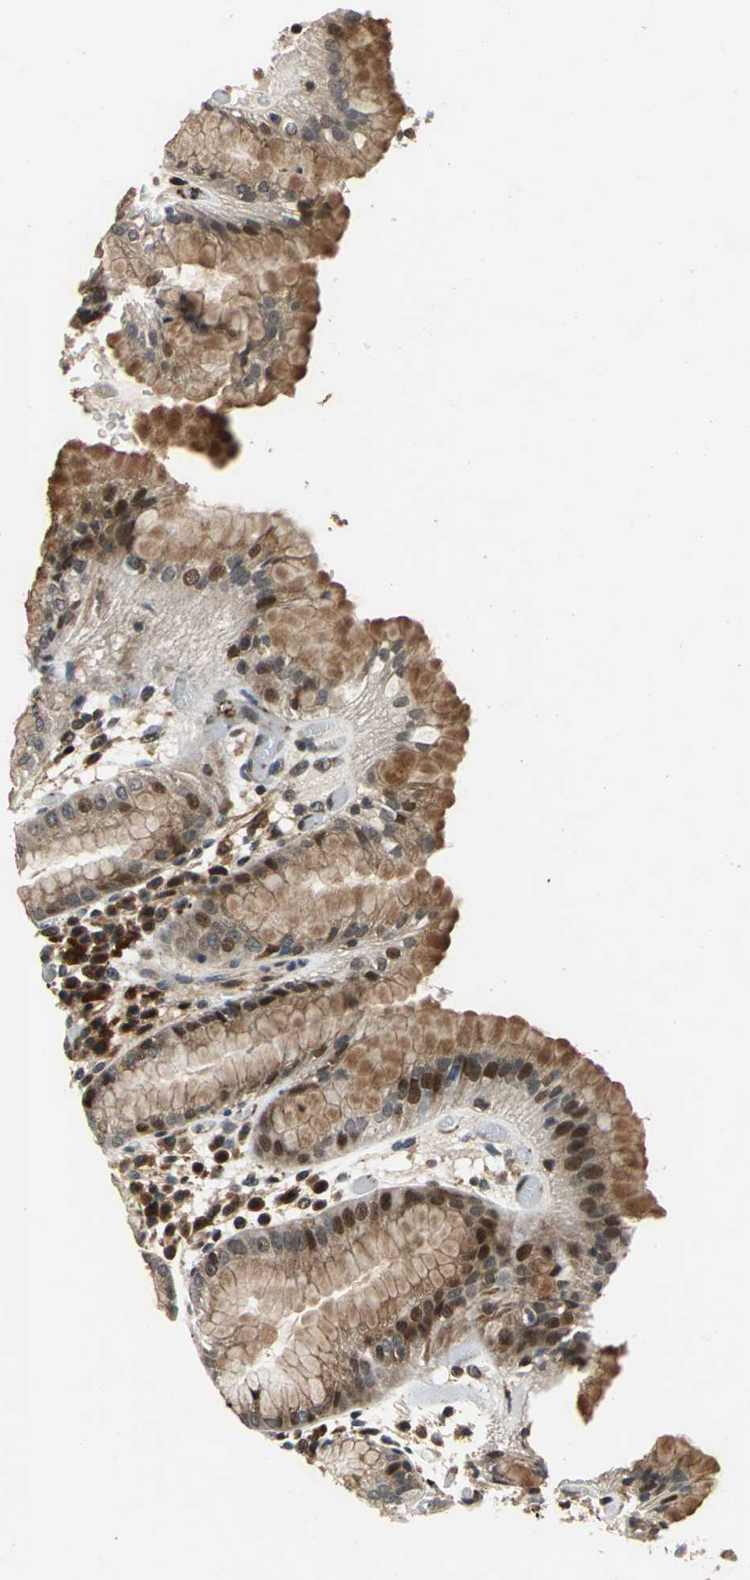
{"staining": {"intensity": "strong", "quantity": "25%-75%", "location": "cytoplasmic/membranous,nuclear"}, "tissue": "stomach", "cell_type": "Glandular cells", "image_type": "normal", "snomed": [{"axis": "morphology", "description": "Normal tissue, NOS"}, {"axis": "topography", "description": "Stomach"}, {"axis": "topography", "description": "Stomach, lower"}], "caption": "About 25%-75% of glandular cells in unremarkable stomach display strong cytoplasmic/membranous,nuclear protein expression as visualized by brown immunohistochemical staining.", "gene": "AATF", "patient": {"sex": "female", "age": 75}}